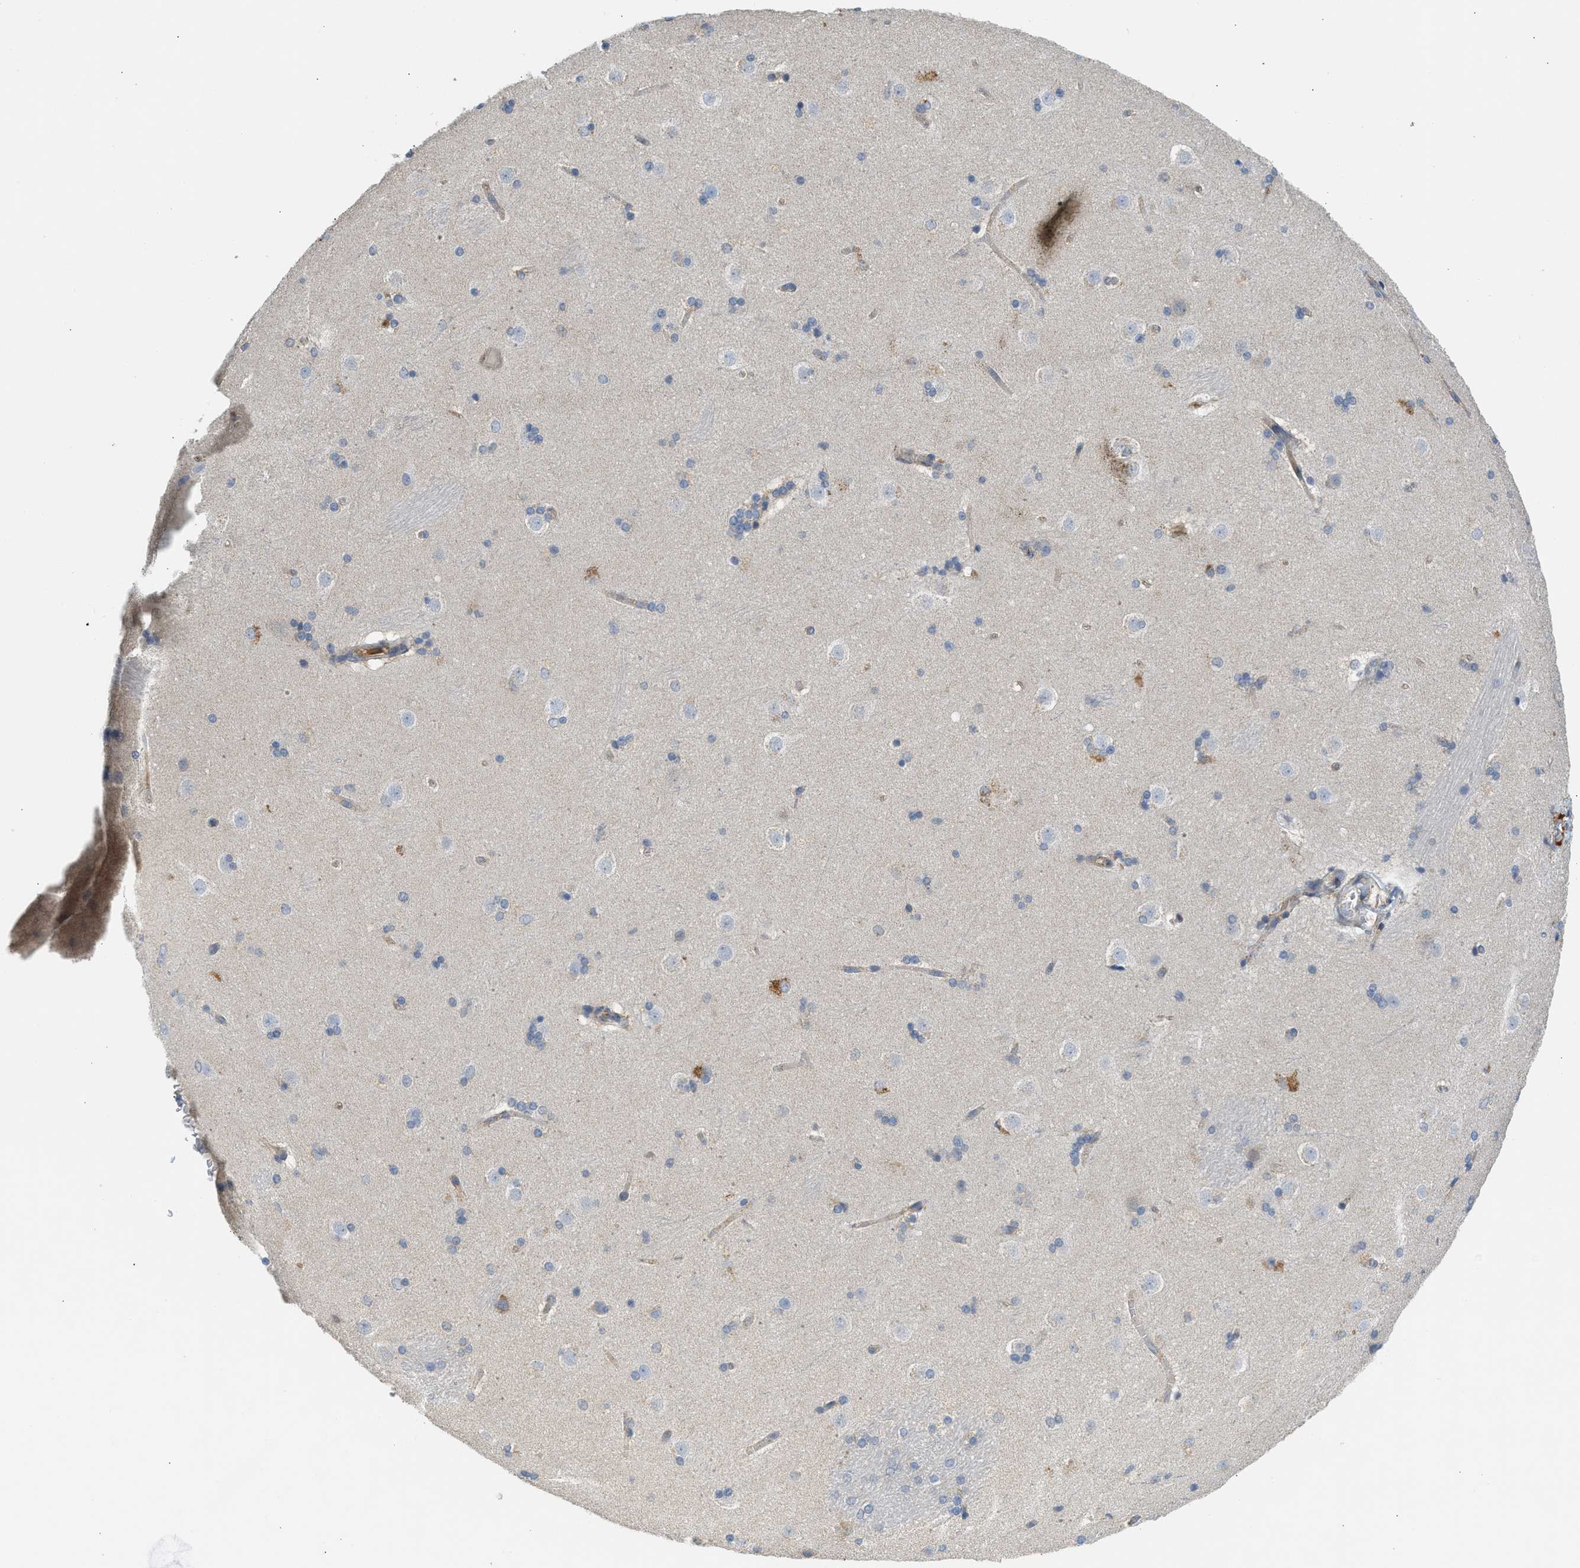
{"staining": {"intensity": "negative", "quantity": "none", "location": "none"}, "tissue": "caudate", "cell_type": "Glial cells", "image_type": "normal", "snomed": [{"axis": "morphology", "description": "Normal tissue, NOS"}, {"axis": "topography", "description": "Lateral ventricle wall"}], "caption": "Protein analysis of benign caudate demonstrates no significant staining in glial cells.", "gene": "RHBDF2", "patient": {"sex": "female", "age": 19}}